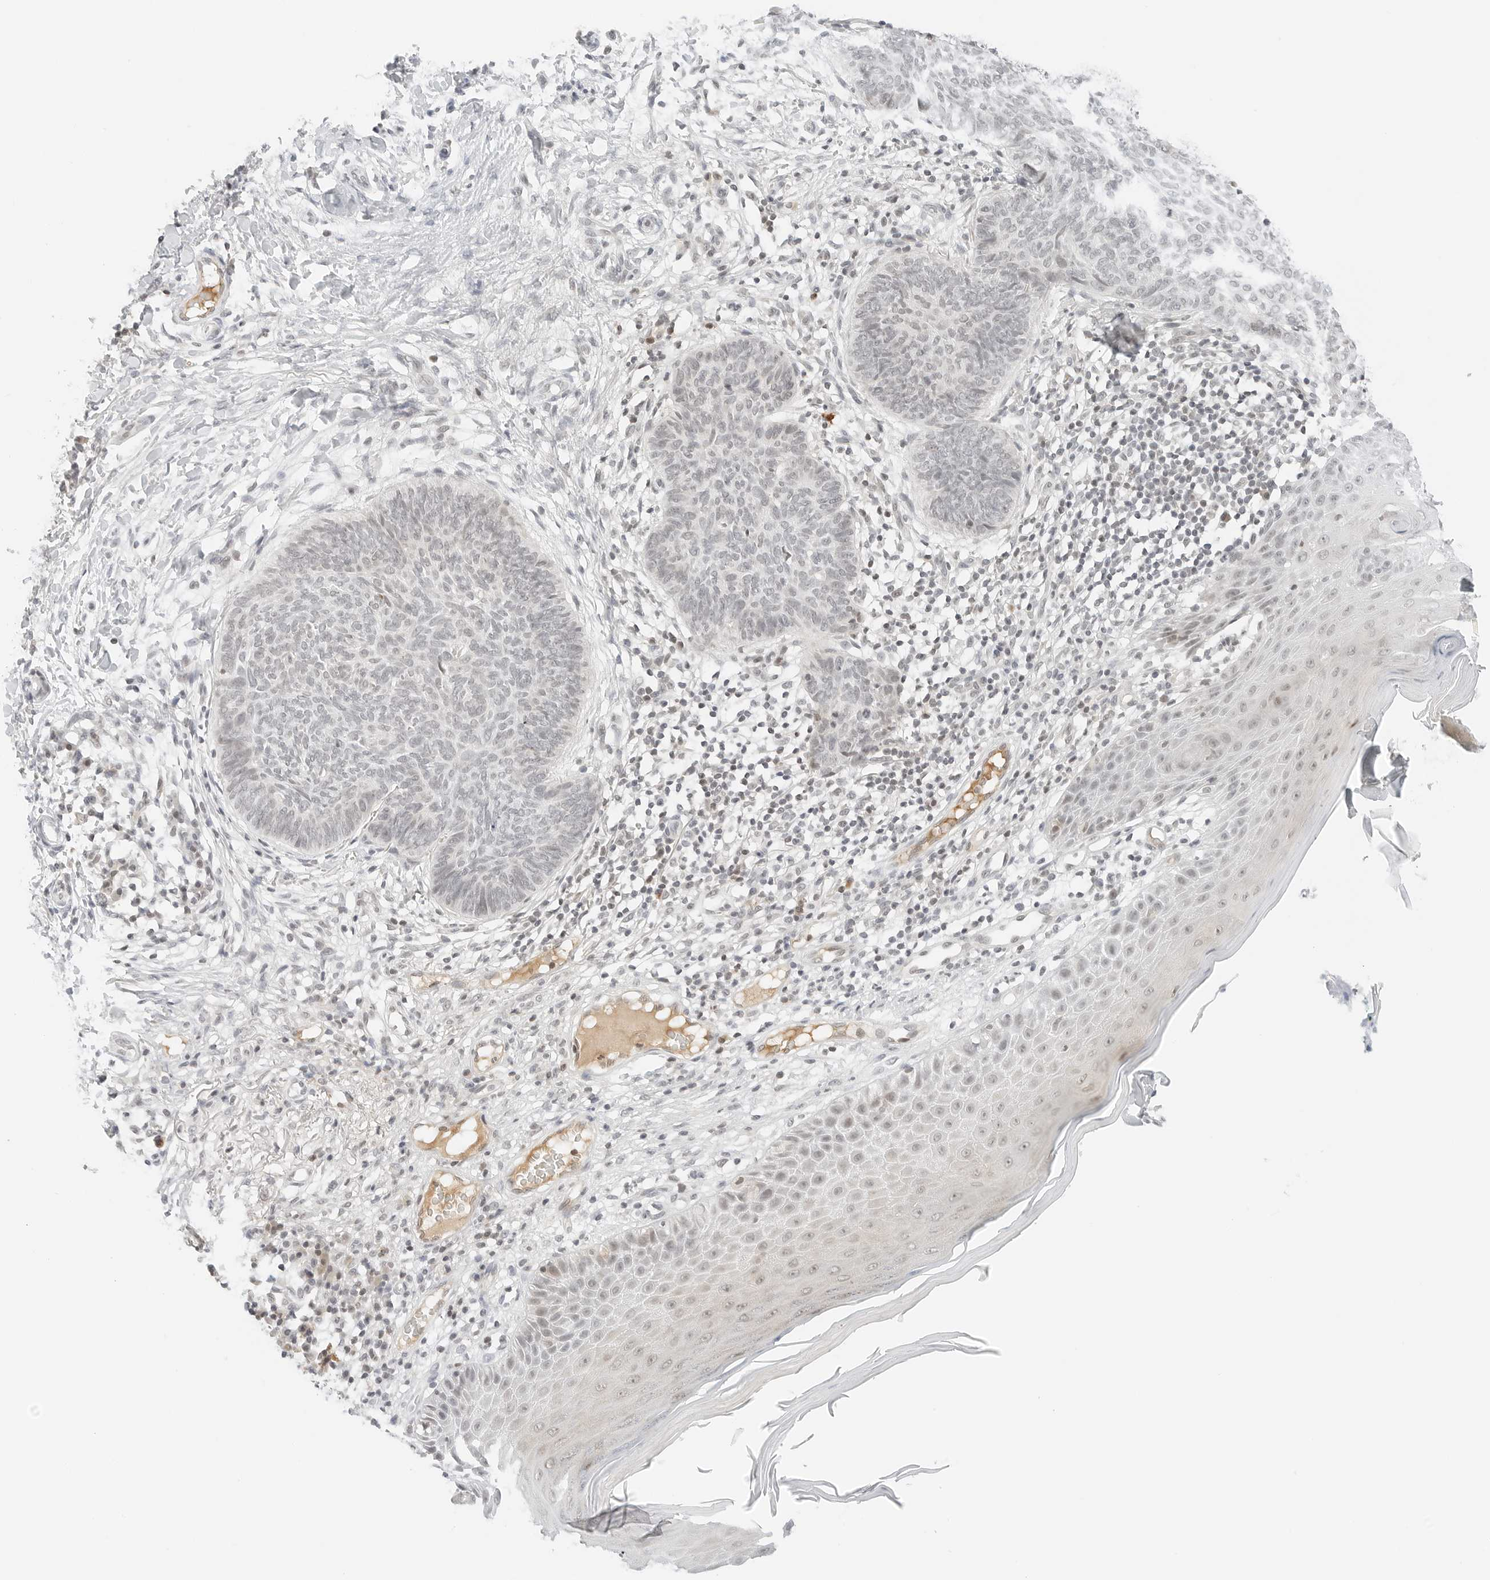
{"staining": {"intensity": "negative", "quantity": "none", "location": "none"}, "tissue": "skin cancer", "cell_type": "Tumor cells", "image_type": "cancer", "snomed": [{"axis": "morphology", "description": "Normal tissue, NOS"}, {"axis": "morphology", "description": "Basal cell carcinoma"}, {"axis": "topography", "description": "Skin"}], "caption": "A high-resolution image shows immunohistochemistry staining of skin cancer (basal cell carcinoma), which reveals no significant staining in tumor cells. (DAB (3,3'-diaminobenzidine) immunohistochemistry, high magnification).", "gene": "NEO1", "patient": {"sex": "male", "age": 50}}